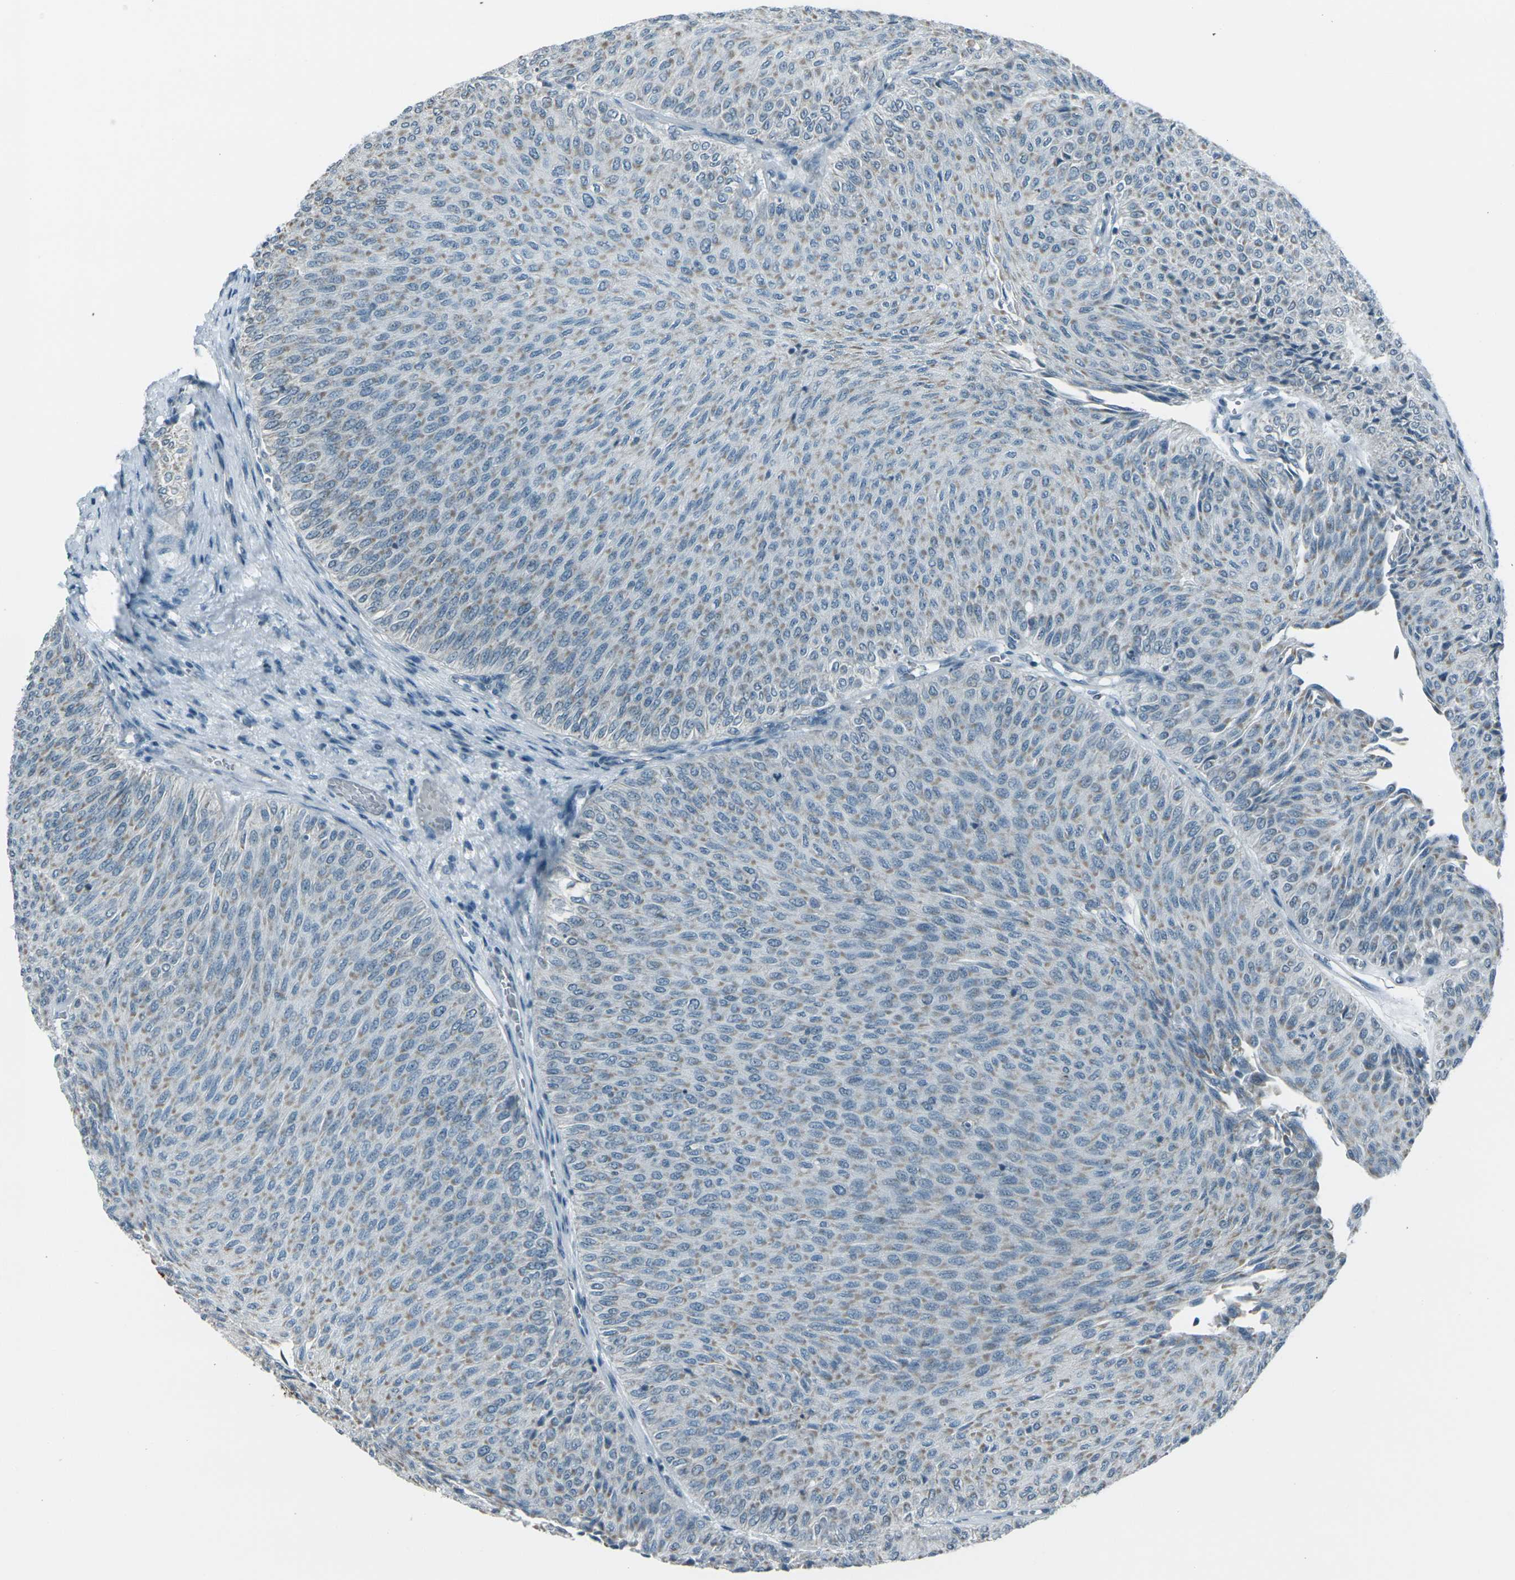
{"staining": {"intensity": "weak", "quantity": ">75%", "location": "cytoplasmic/membranous"}, "tissue": "urothelial cancer", "cell_type": "Tumor cells", "image_type": "cancer", "snomed": [{"axis": "morphology", "description": "Urothelial carcinoma, Low grade"}, {"axis": "topography", "description": "Urinary bladder"}], "caption": "DAB immunohistochemical staining of human low-grade urothelial carcinoma demonstrates weak cytoplasmic/membranous protein staining in about >75% of tumor cells.", "gene": "H2BC1", "patient": {"sex": "male", "age": 78}}